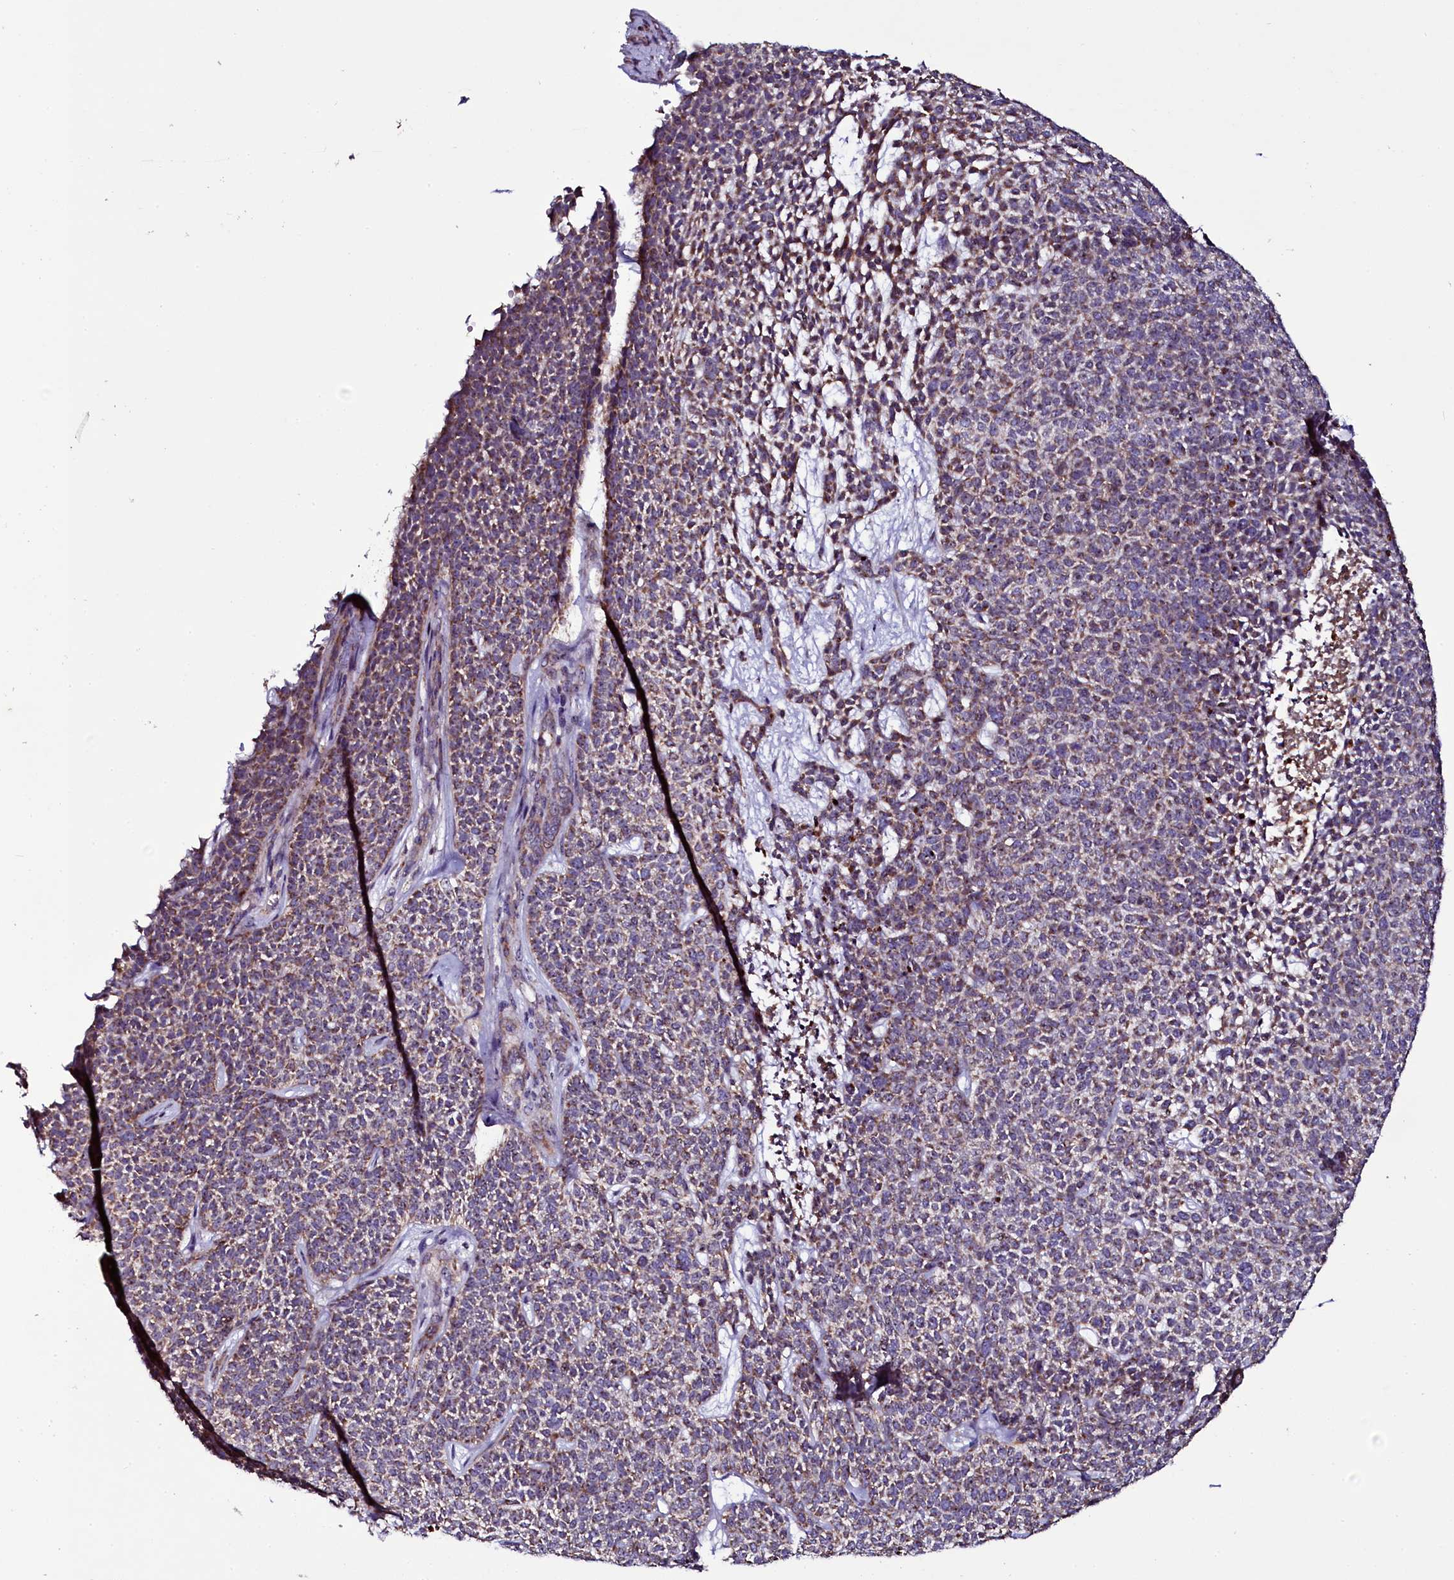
{"staining": {"intensity": "weak", "quantity": ">75%", "location": "cytoplasmic/membranous"}, "tissue": "skin cancer", "cell_type": "Tumor cells", "image_type": "cancer", "snomed": [{"axis": "morphology", "description": "Basal cell carcinoma"}, {"axis": "topography", "description": "Skin"}], "caption": "Human skin cancer (basal cell carcinoma) stained for a protein (brown) shows weak cytoplasmic/membranous positive staining in about >75% of tumor cells.", "gene": "NAA80", "patient": {"sex": "female", "age": 84}}